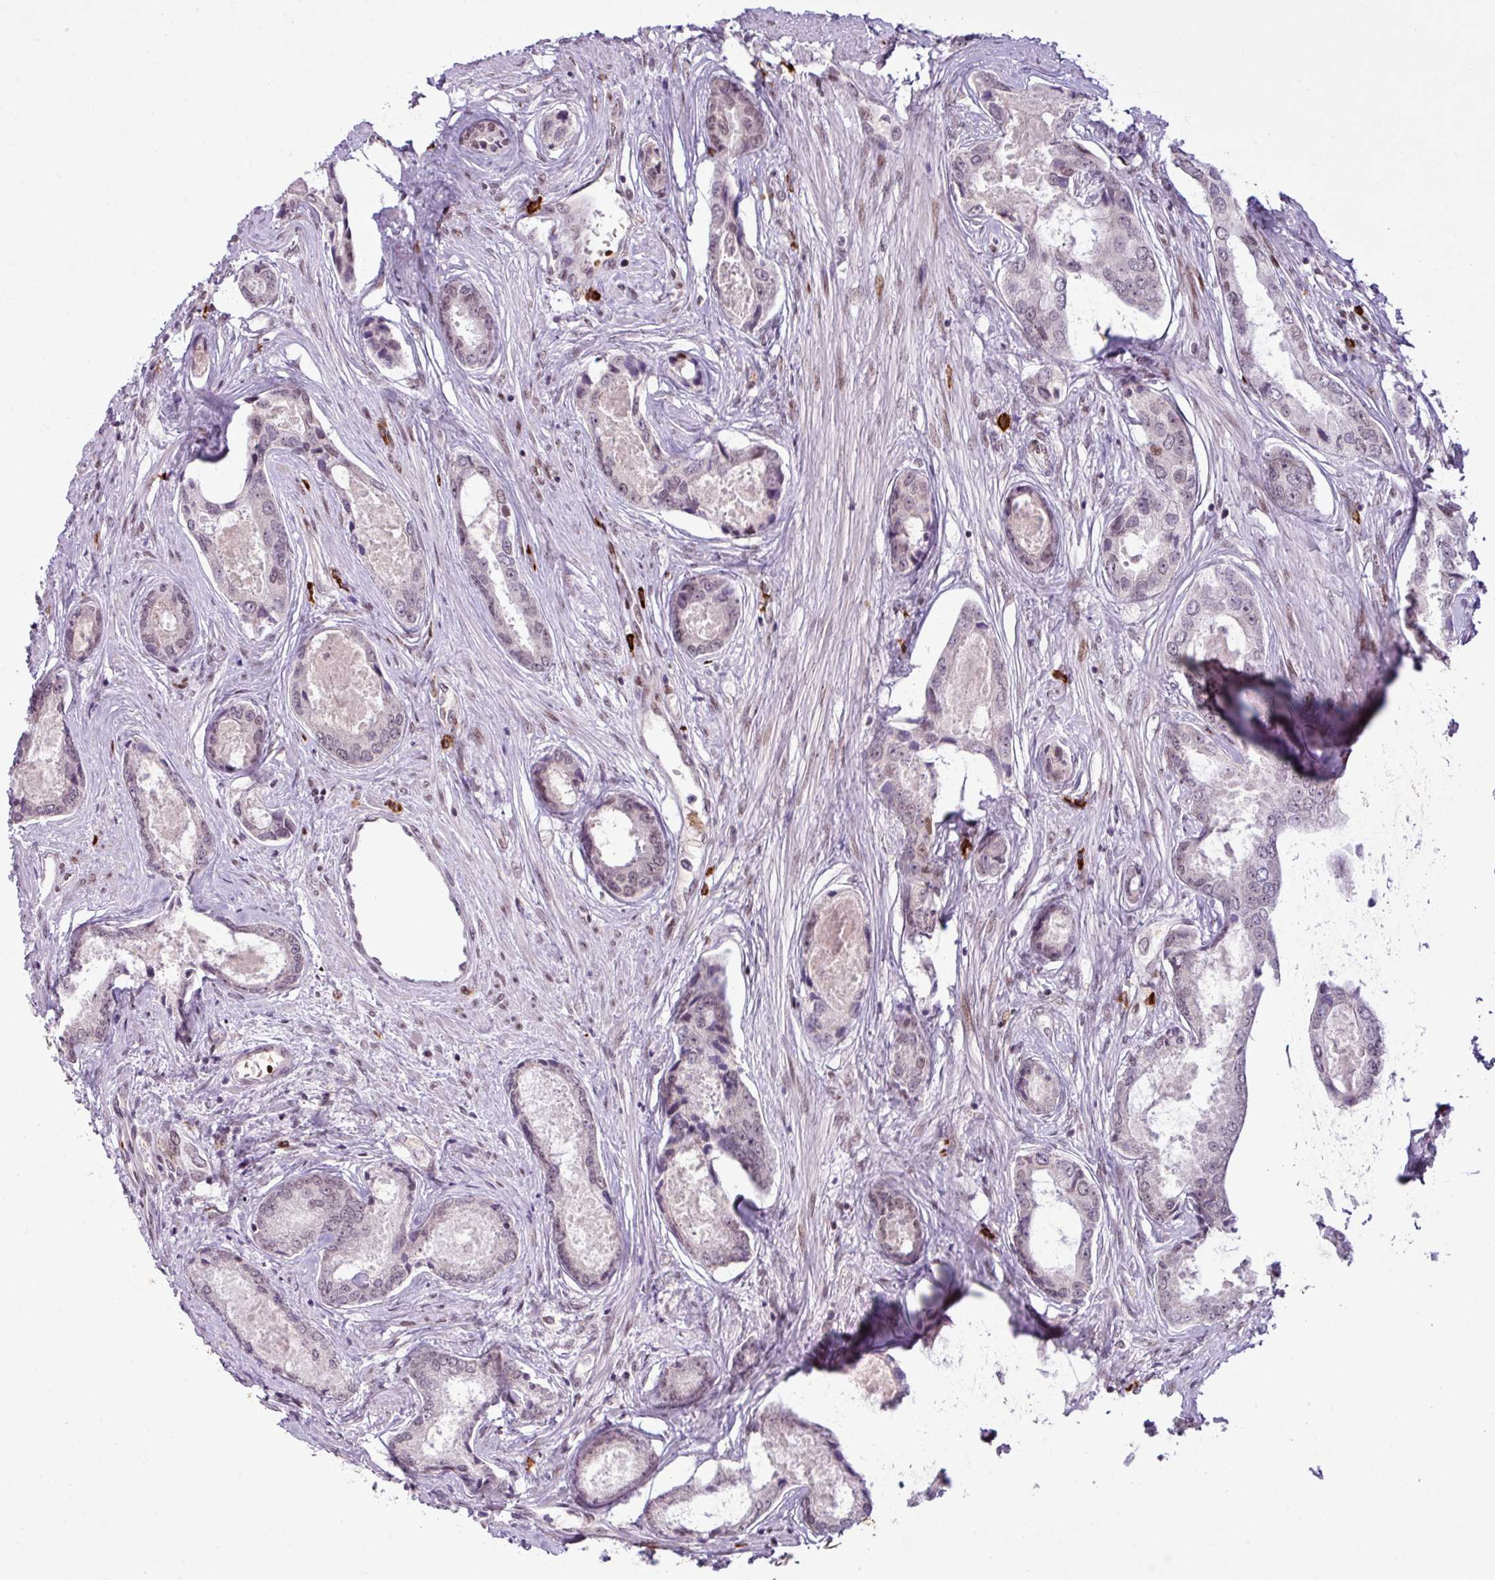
{"staining": {"intensity": "weak", "quantity": "25%-75%", "location": "nuclear"}, "tissue": "prostate cancer", "cell_type": "Tumor cells", "image_type": "cancer", "snomed": [{"axis": "morphology", "description": "Adenocarcinoma, Low grade"}, {"axis": "topography", "description": "Prostate"}], "caption": "About 25%-75% of tumor cells in human adenocarcinoma (low-grade) (prostate) exhibit weak nuclear protein positivity as visualized by brown immunohistochemical staining.", "gene": "PRDM5", "patient": {"sex": "male", "age": 68}}